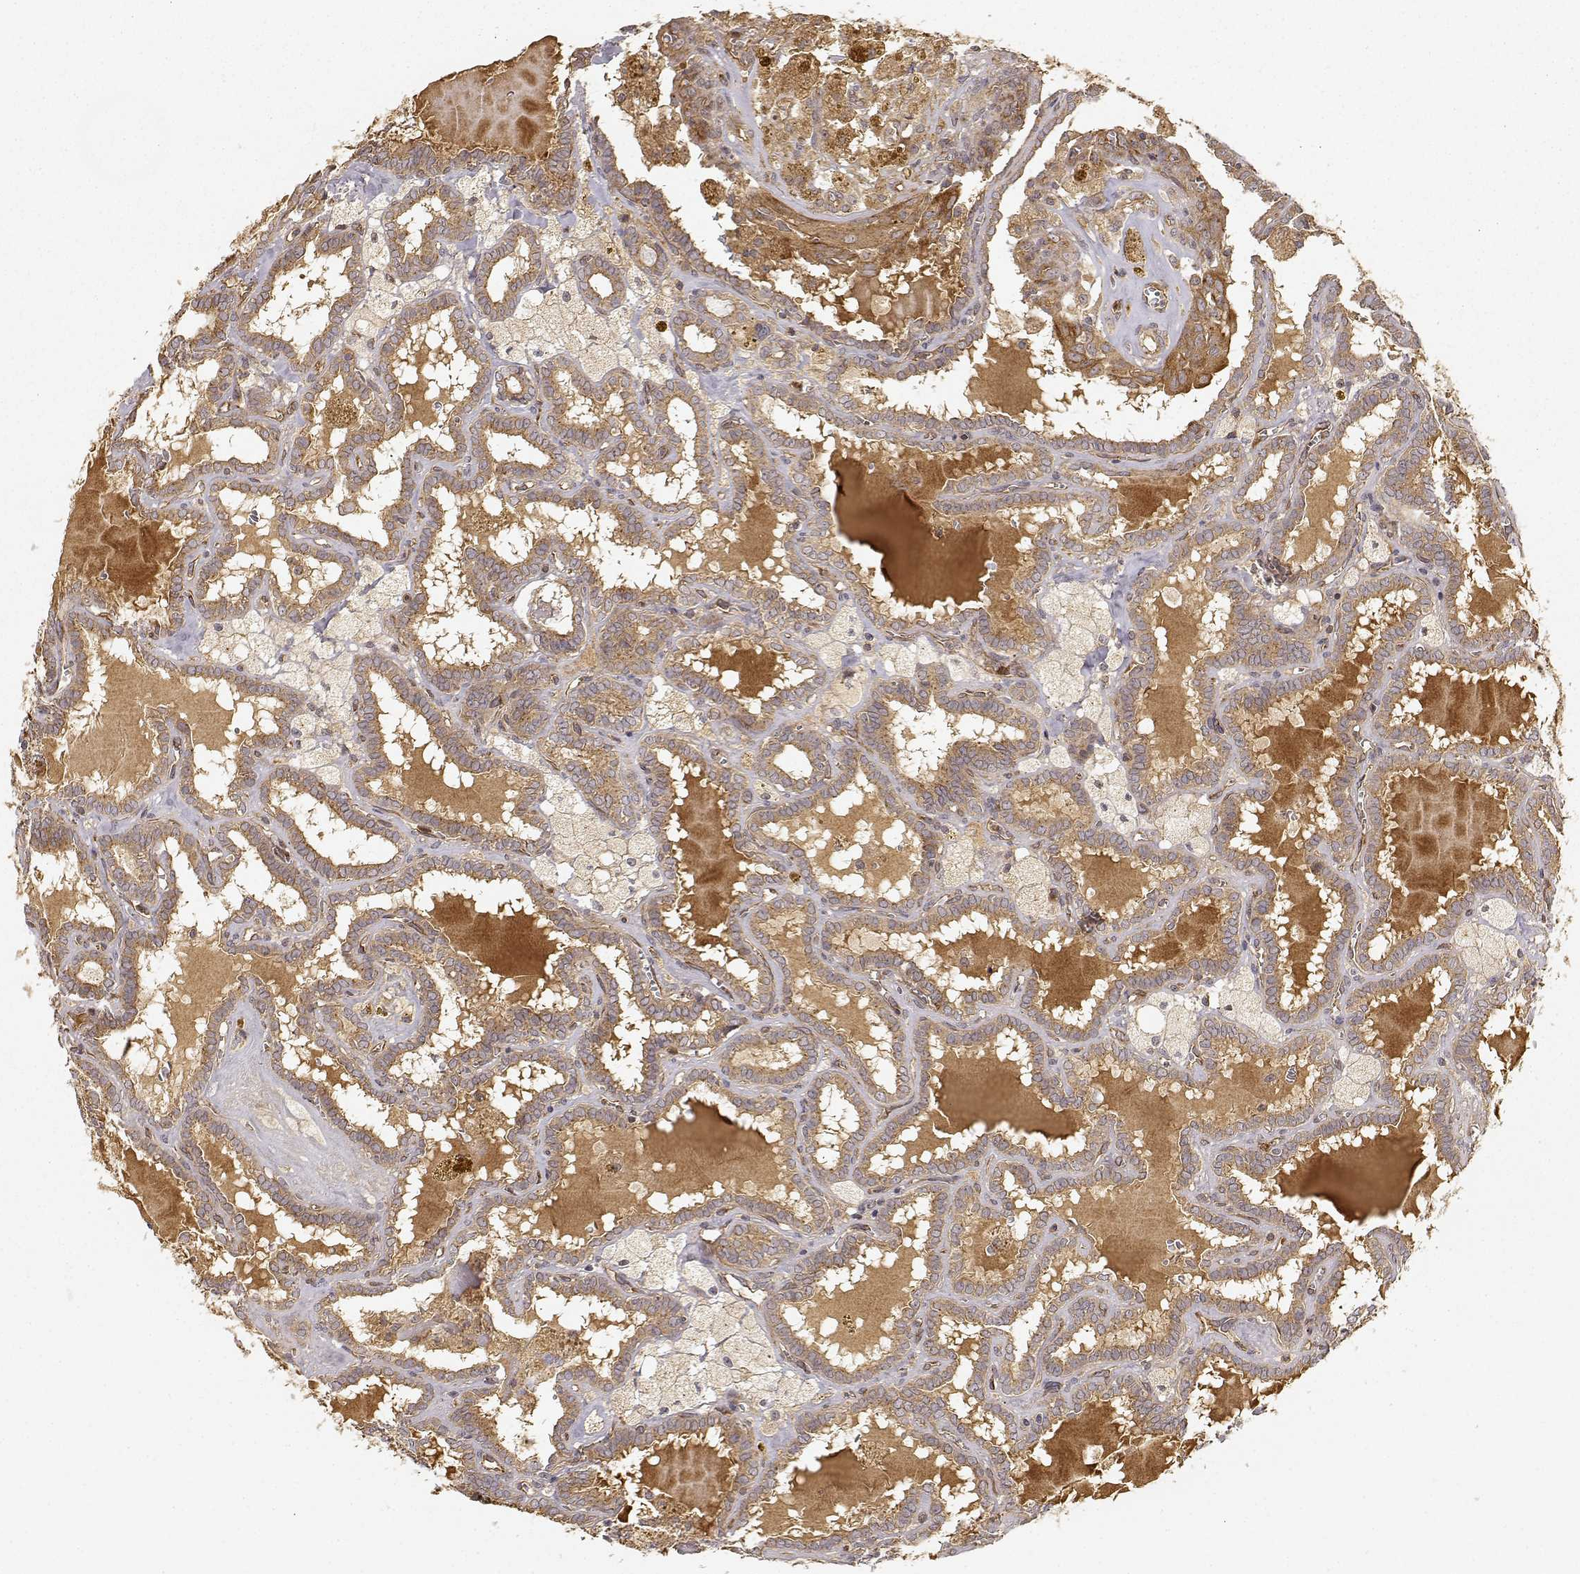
{"staining": {"intensity": "moderate", "quantity": ">75%", "location": "cytoplasmic/membranous"}, "tissue": "thyroid cancer", "cell_type": "Tumor cells", "image_type": "cancer", "snomed": [{"axis": "morphology", "description": "Papillary adenocarcinoma, NOS"}, {"axis": "topography", "description": "Thyroid gland"}], "caption": "A brown stain labels moderate cytoplasmic/membranous expression of a protein in human thyroid cancer tumor cells. The protein of interest is stained brown, and the nuclei are stained in blue (DAB IHC with brightfield microscopy, high magnification).", "gene": "CDK5RAP2", "patient": {"sex": "female", "age": 39}}